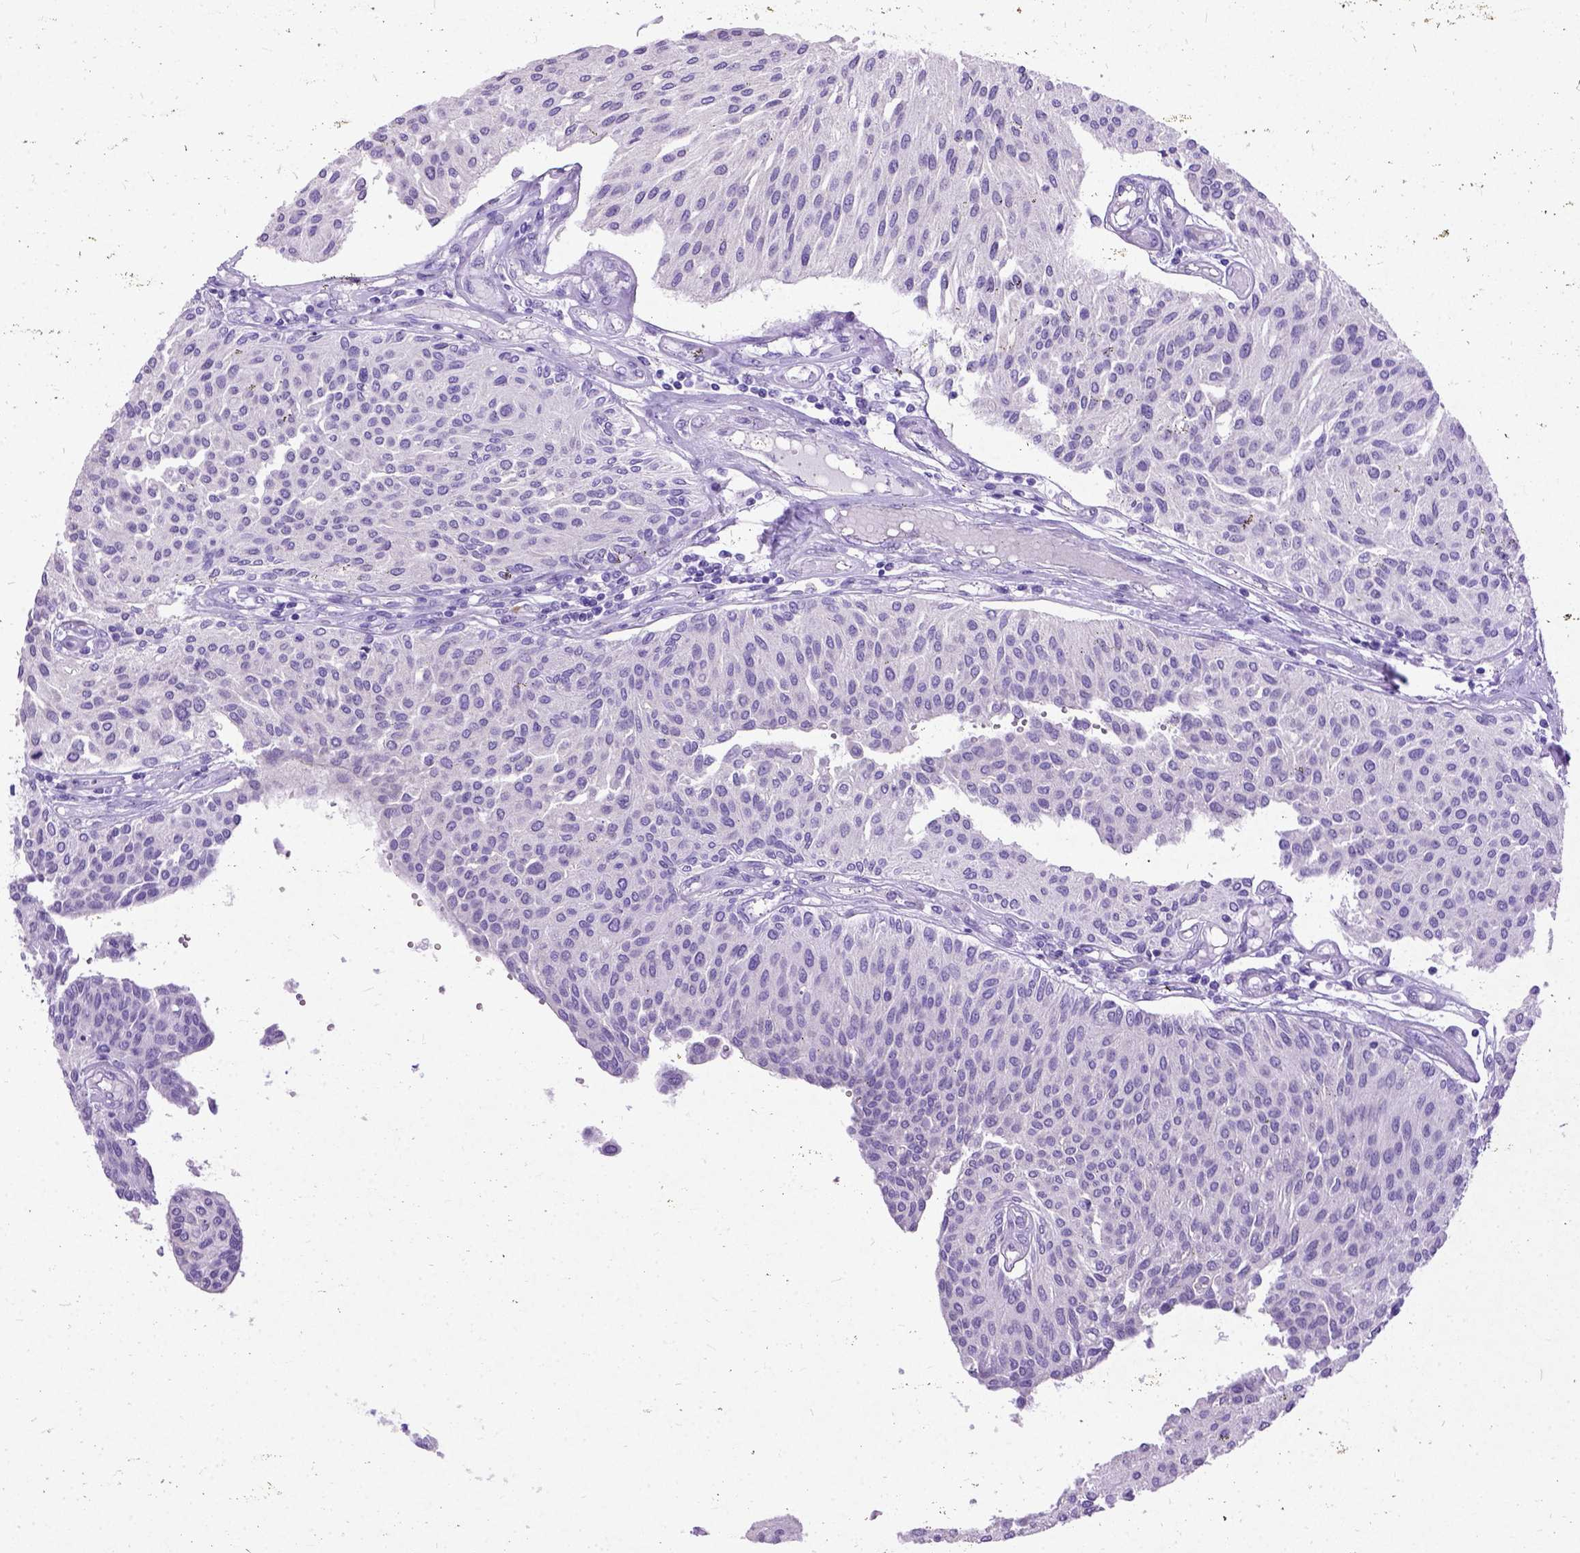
{"staining": {"intensity": "negative", "quantity": "none", "location": "none"}, "tissue": "urothelial cancer", "cell_type": "Tumor cells", "image_type": "cancer", "snomed": [{"axis": "morphology", "description": "Urothelial carcinoma, NOS"}, {"axis": "topography", "description": "Urinary bladder"}], "caption": "Urothelial cancer was stained to show a protein in brown. There is no significant staining in tumor cells.", "gene": "NEUROD4", "patient": {"sex": "male", "age": 55}}